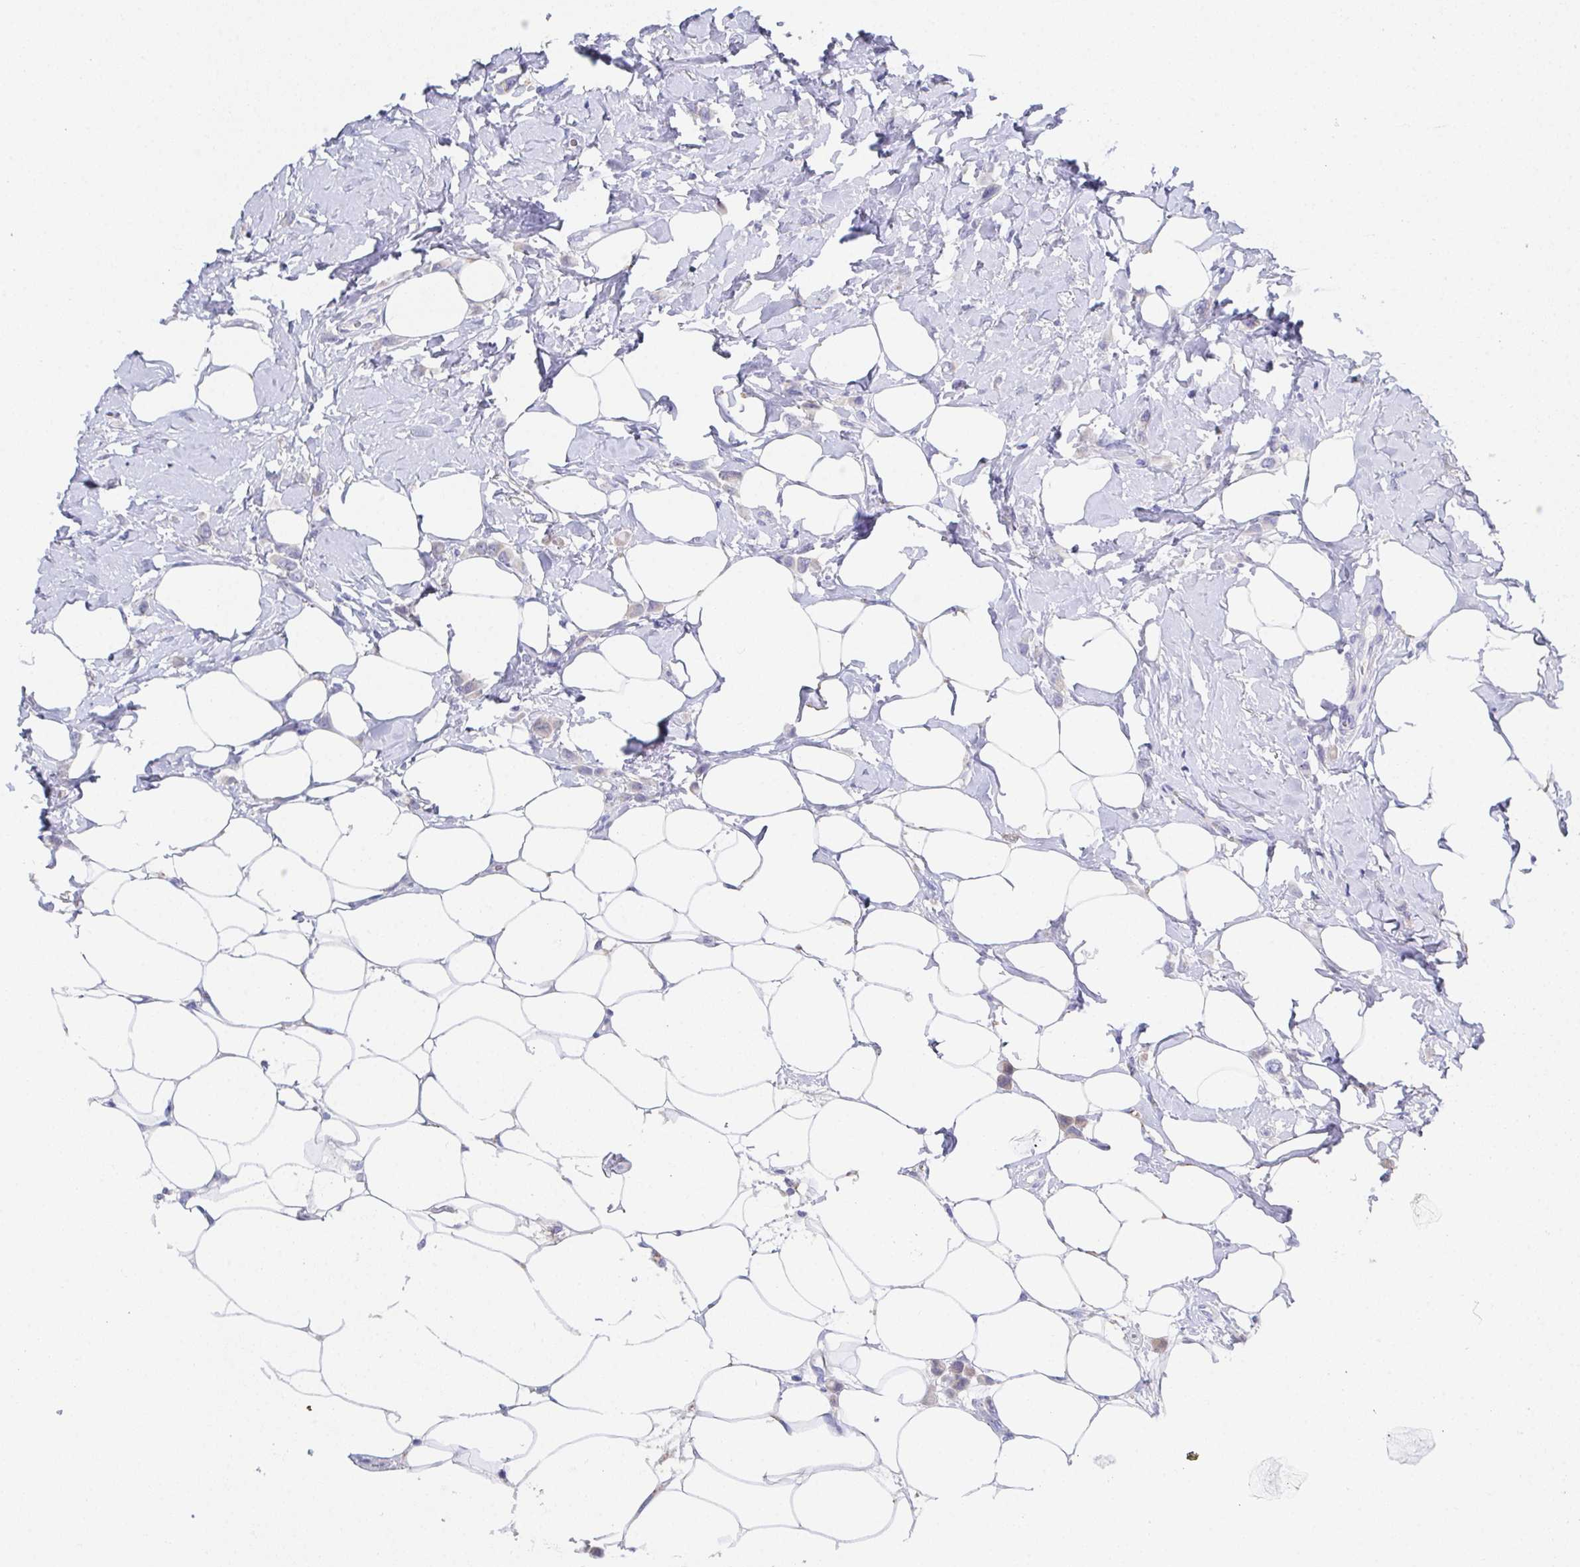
{"staining": {"intensity": "negative", "quantity": "none", "location": "none"}, "tissue": "breast cancer", "cell_type": "Tumor cells", "image_type": "cancer", "snomed": [{"axis": "morphology", "description": "Lobular carcinoma"}, {"axis": "topography", "description": "Breast"}], "caption": "This is an immunohistochemistry image of breast lobular carcinoma. There is no positivity in tumor cells.", "gene": "SSC4D", "patient": {"sex": "female", "age": 66}}